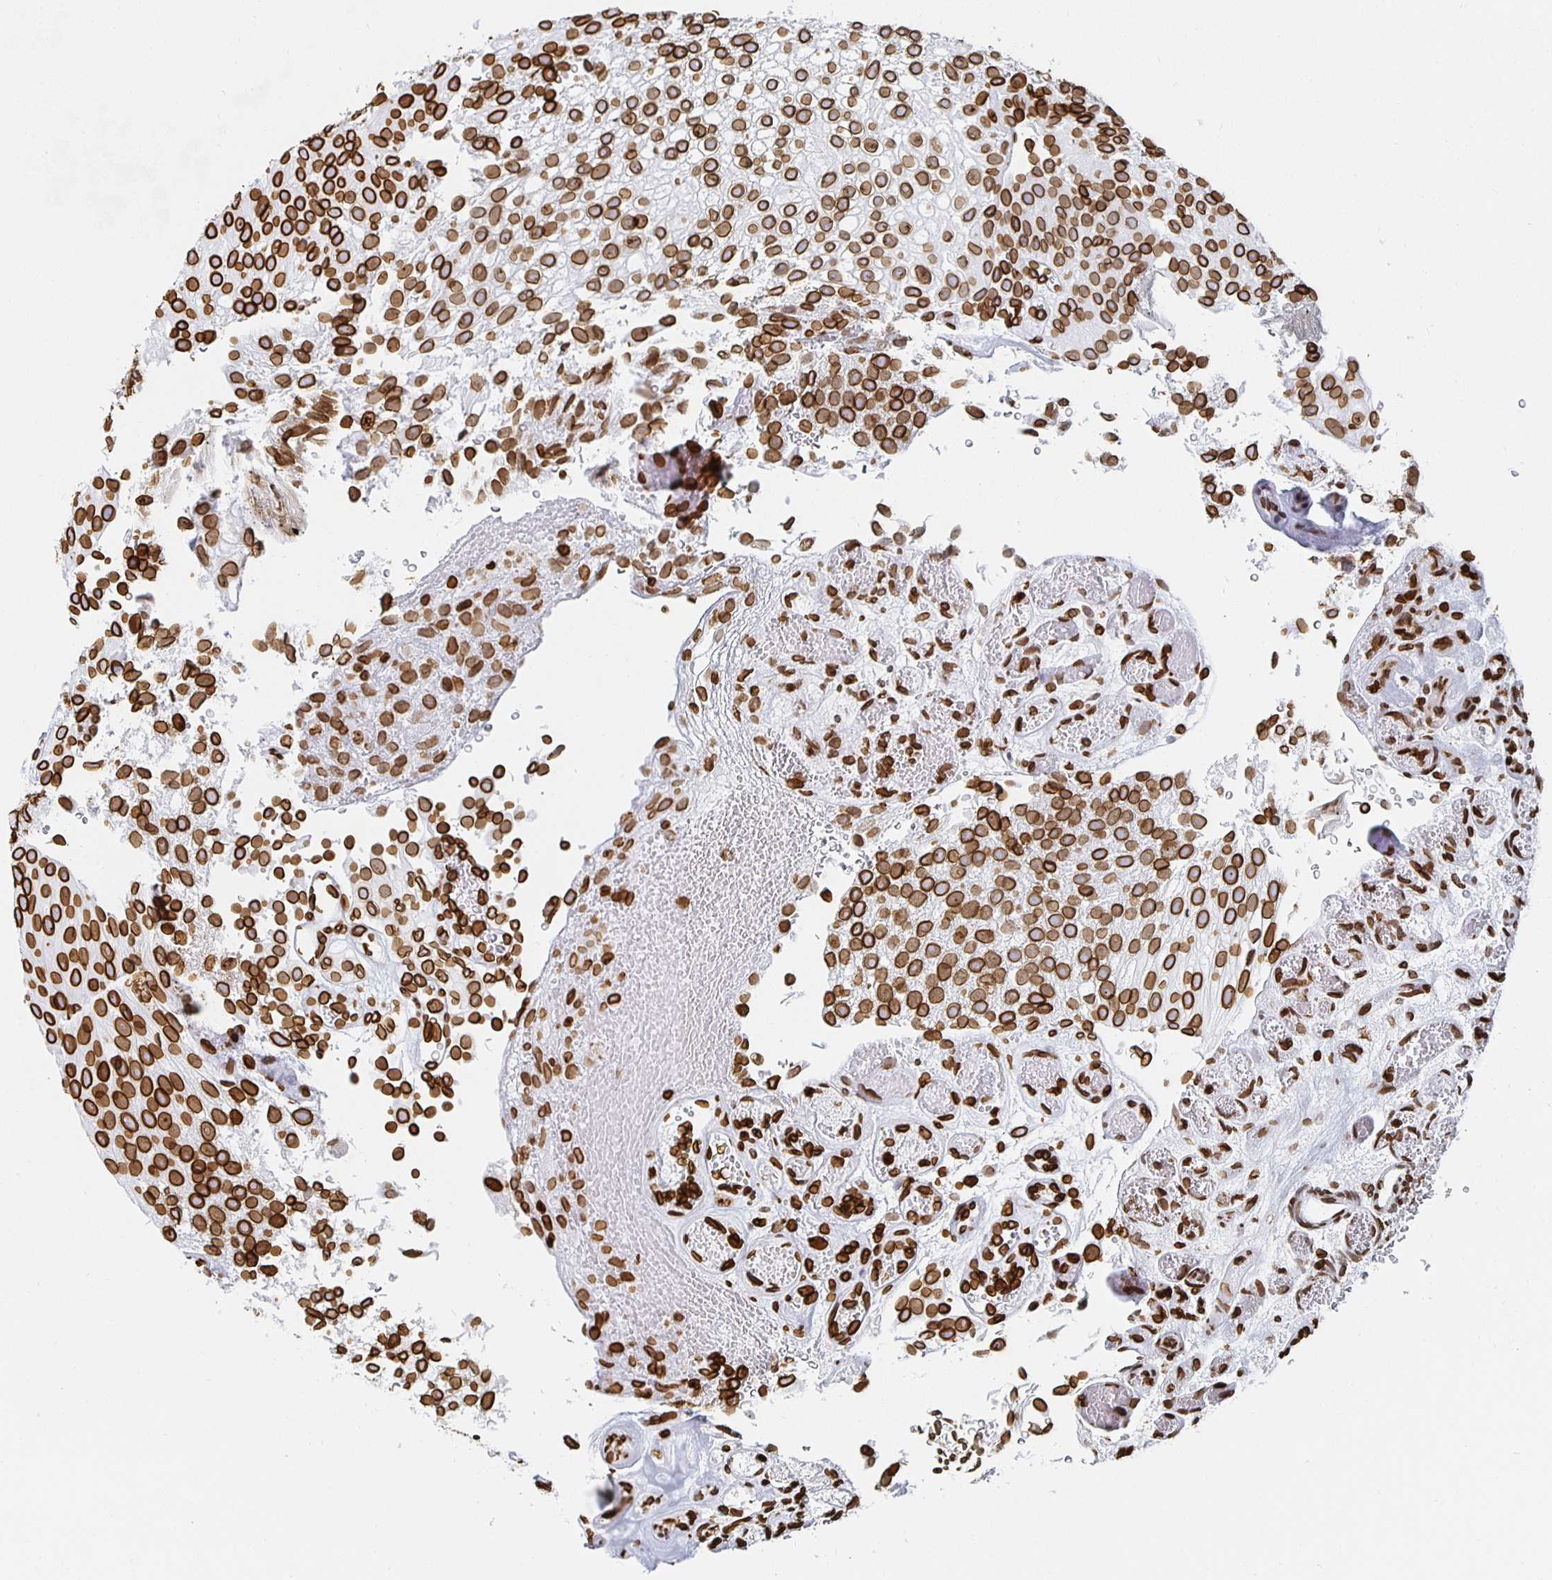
{"staining": {"intensity": "strong", "quantity": ">75%", "location": "cytoplasmic/membranous,nuclear"}, "tissue": "urothelial cancer", "cell_type": "Tumor cells", "image_type": "cancer", "snomed": [{"axis": "morphology", "description": "Urothelial carcinoma, Low grade"}, {"axis": "topography", "description": "Urinary bladder"}], "caption": "Strong cytoplasmic/membranous and nuclear expression for a protein is seen in about >75% of tumor cells of urothelial carcinoma (low-grade) using immunohistochemistry.", "gene": "LMNB1", "patient": {"sex": "male", "age": 78}}